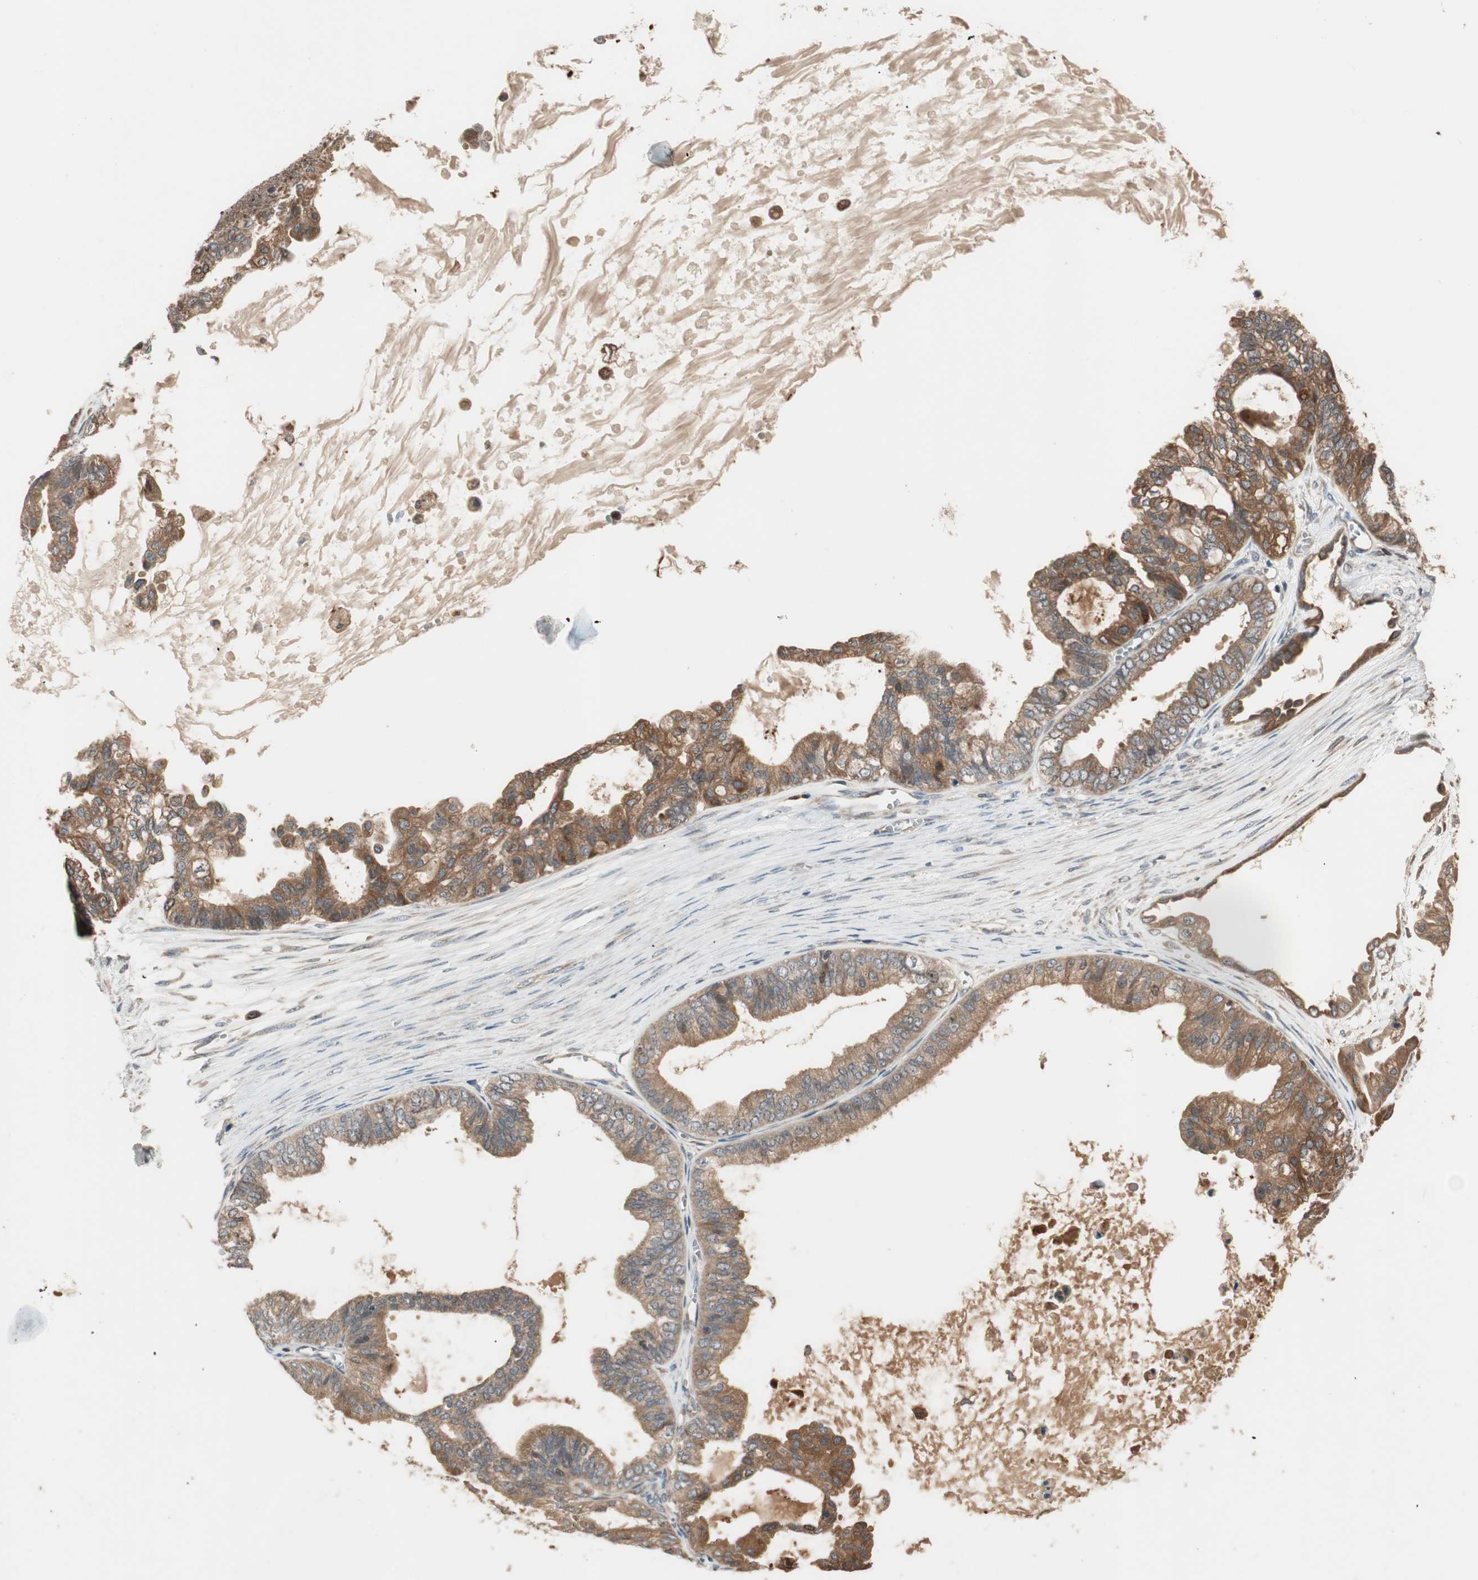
{"staining": {"intensity": "moderate", "quantity": ">75%", "location": "cytoplasmic/membranous"}, "tissue": "ovarian cancer", "cell_type": "Tumor cells", "image_type": "cancer", "snomed": [{"axis": "morphology", "description": "Carcinoma, NOS"}, {"axis": "morphology", "description": "Carcinoma, endometroid"}, {"axis": "topography", "description": "Ovary"}], "caption": "A micrograph showing moderate cytoplasmic/membranous staining in about >75% of tumor cells in endometroid carcinoma (ovarian), as visualized by brown immunohistochemical staining.", "gene": "ATP6AP2", "patient": {"sex": "female", "age": 50}}